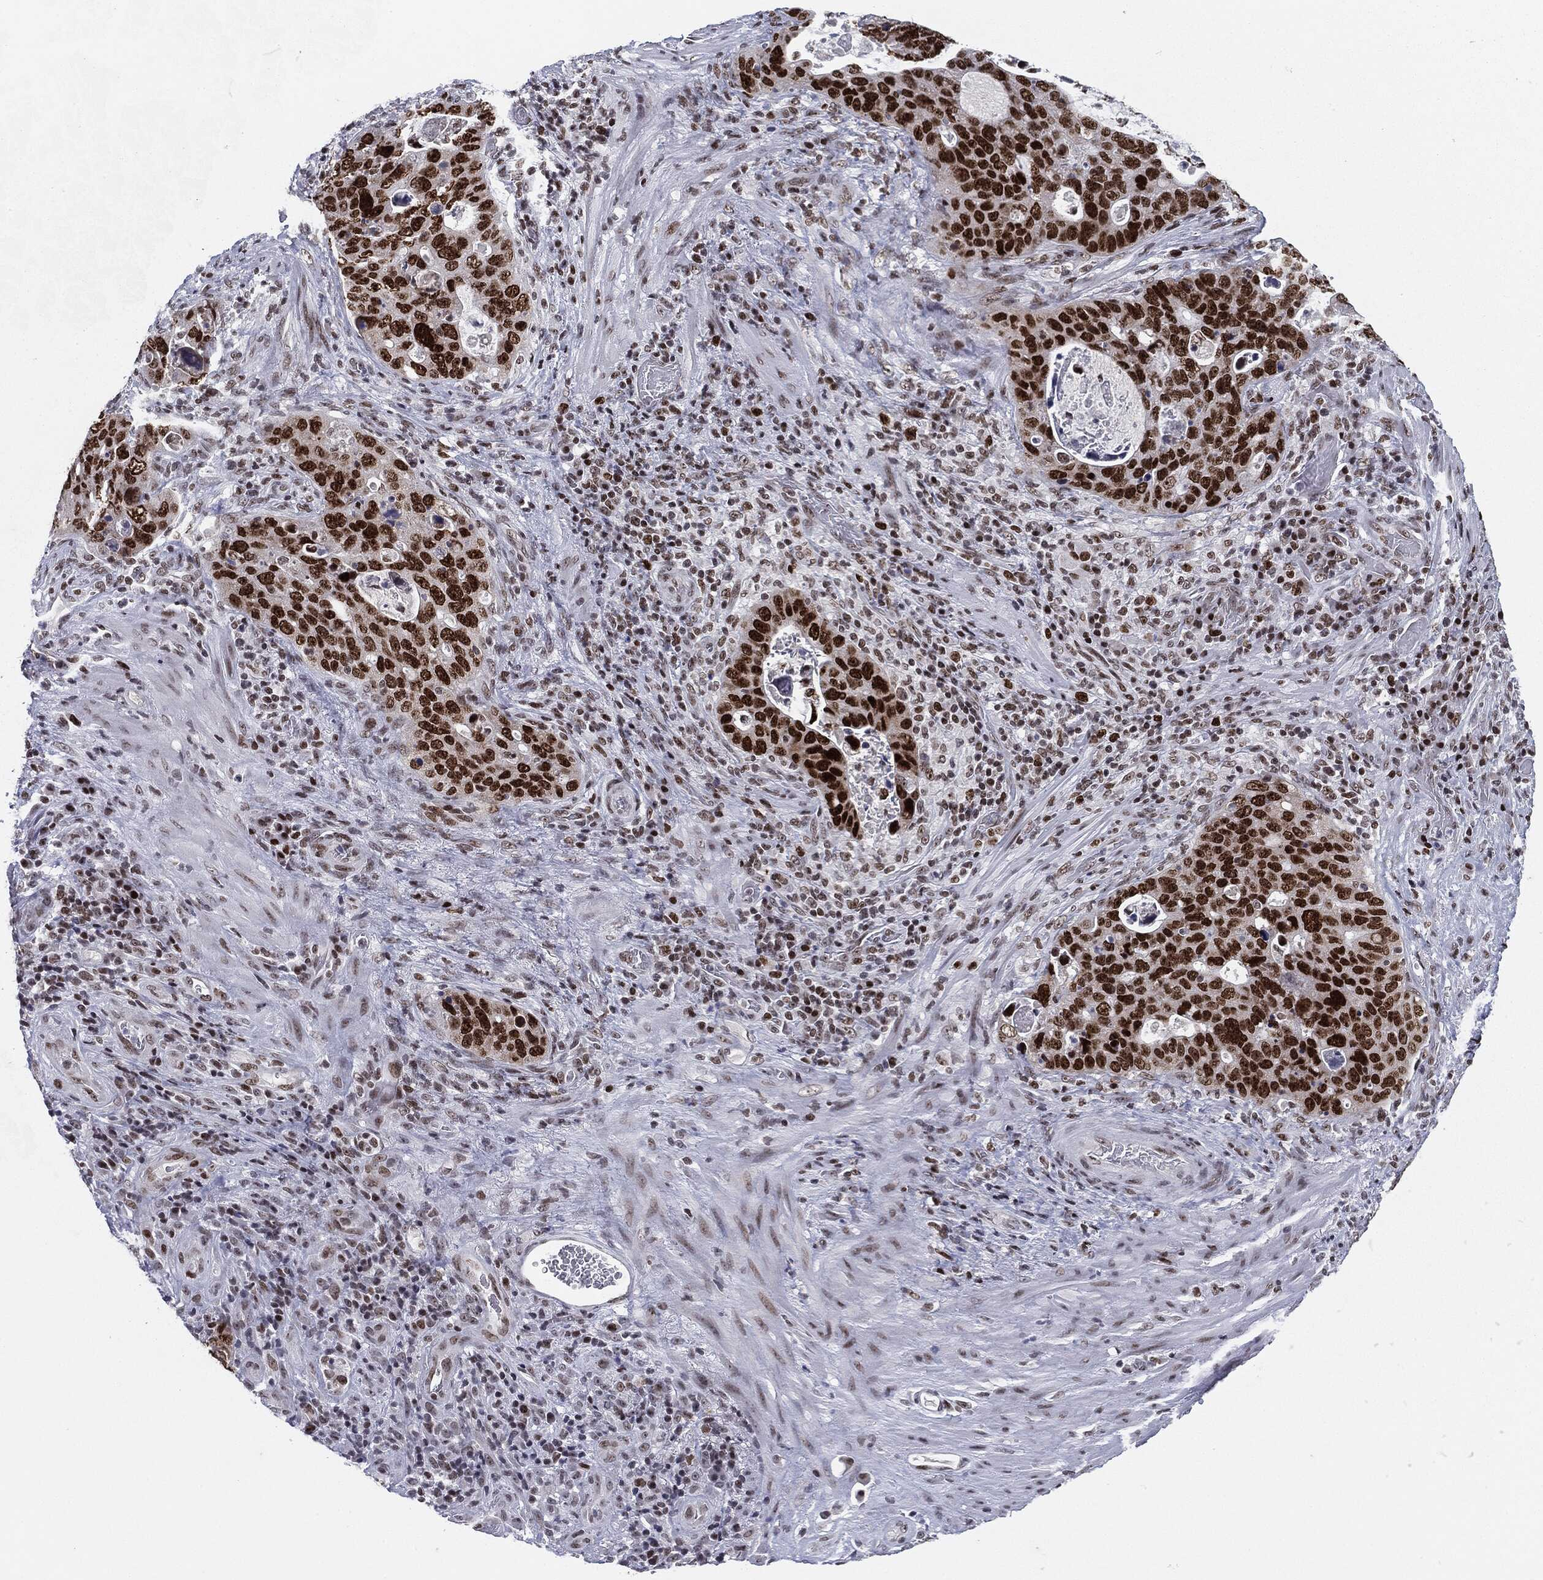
{"staining": {"intensity": "strong", "quantity": ">75%", "location": "nuclear"}, "tissue": "stomach cancer", "cell_type": "Tumor cells", "image_type": "cancer", "snomed": [{"axis": "morphology", "description": "Adenocarcinoma, NOS"}, {"axis": "topography", "description": "Stomach"}], "caption": "Immunohistochemical staining of human stomach cancer (adenocarcinoma) demonstrates strong nuclear protein expression in approximately >75% of tumor cells. (brown staining indicates protein expression, while blue staining denotes nuclei).", "gene": "MDC1", "patient": {"sex": "male", "age": 54}}